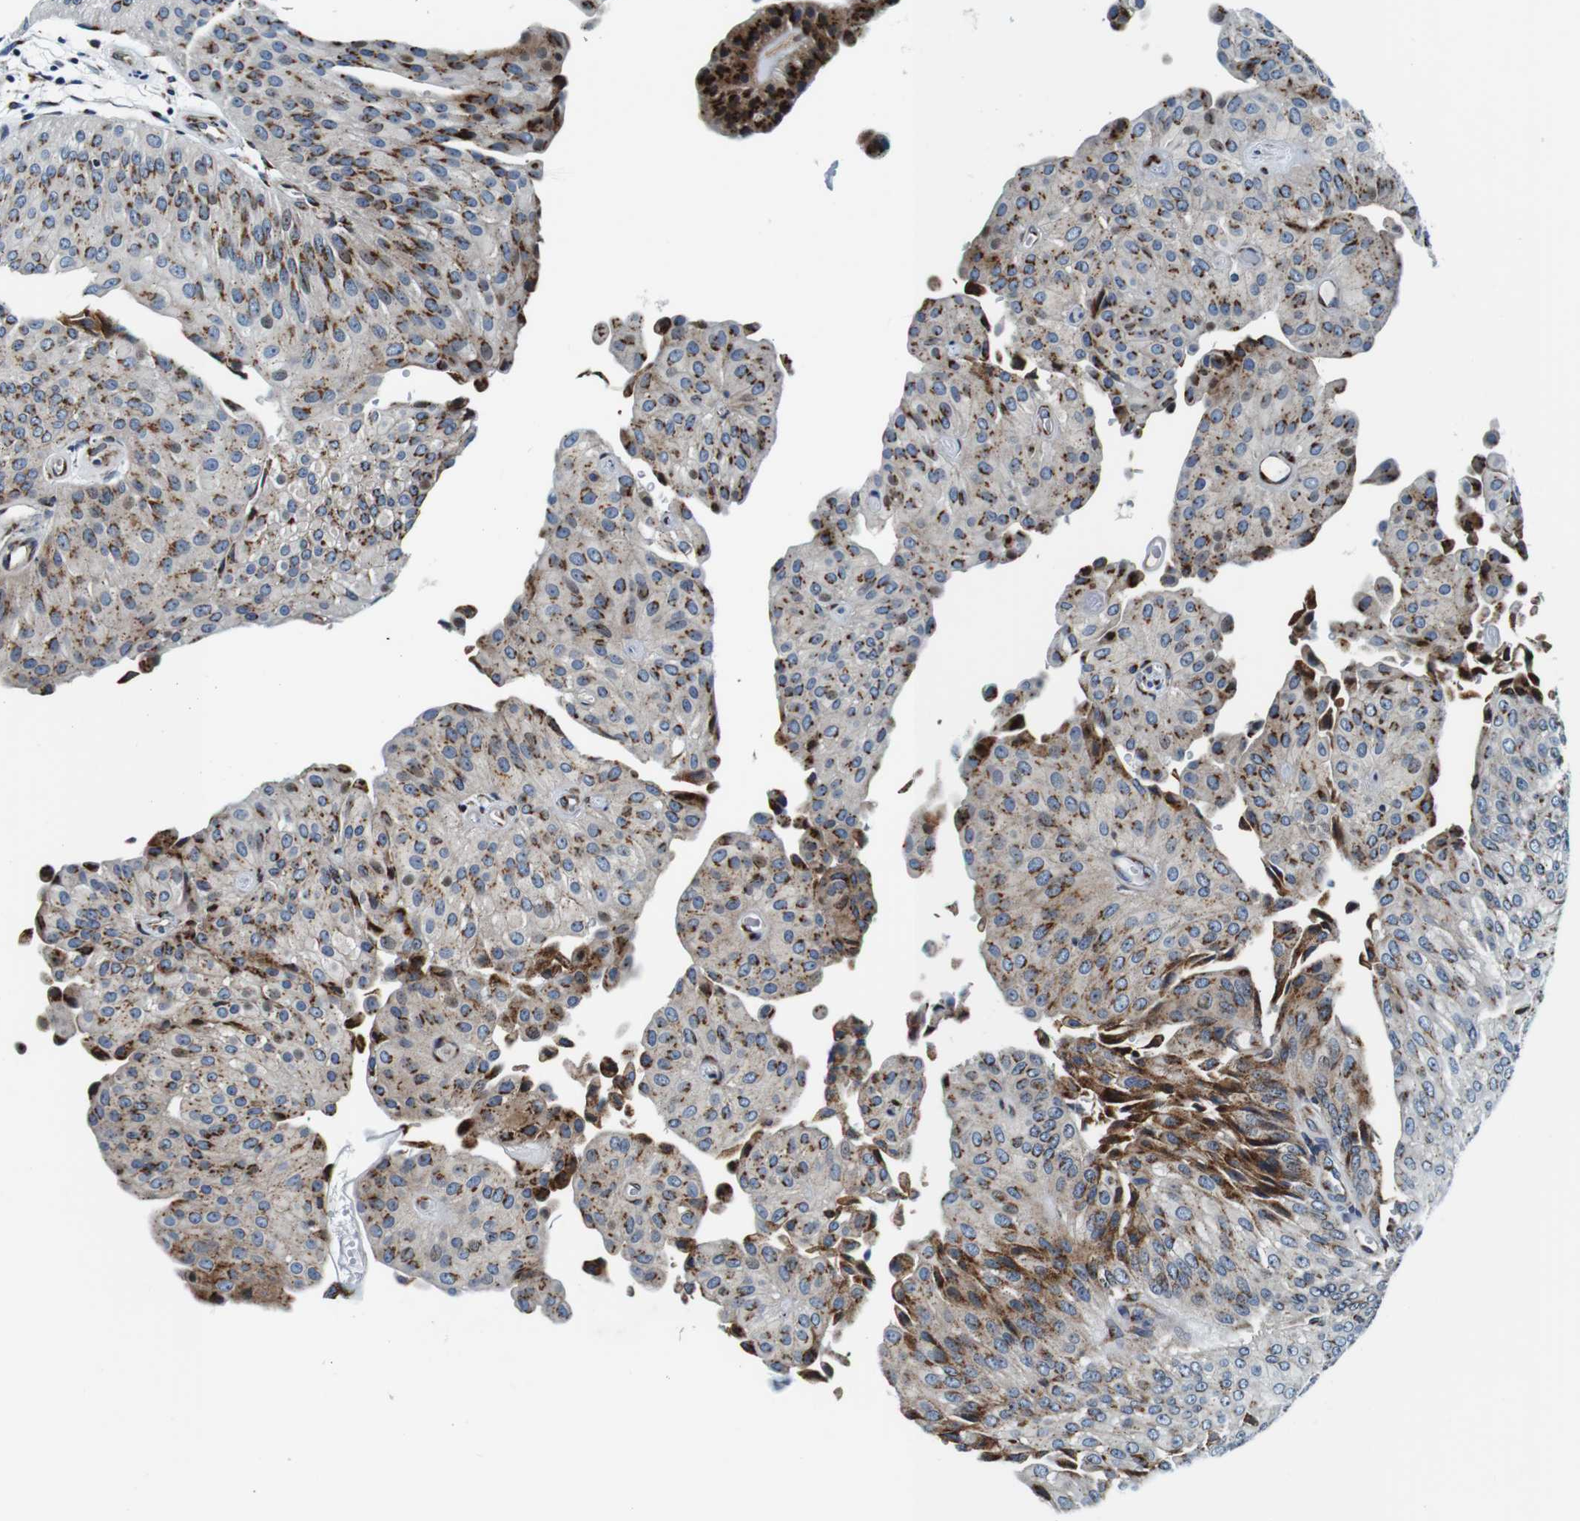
{"staining": {"intensity": "moderate", "quantity": ">75%", "location": "cytoplasmic/membranous"}, "tissue": "urothelial cancer", "cell_type": "Tumor cells", "image_type": "cancer", "snomed": [{"axis": "morphology", "description": "Urothelial carcinoma, Low grade"}, {"axis": "topography", "description": "Urinary bladder"}], "caption": "The immunohistochemical stain labels moderate cytoplasmic/membranous positivity in tumor cells of urothelial cancer tissue.", "gene": "FAR2", "patient": {"sex": "female", "age": 60}}